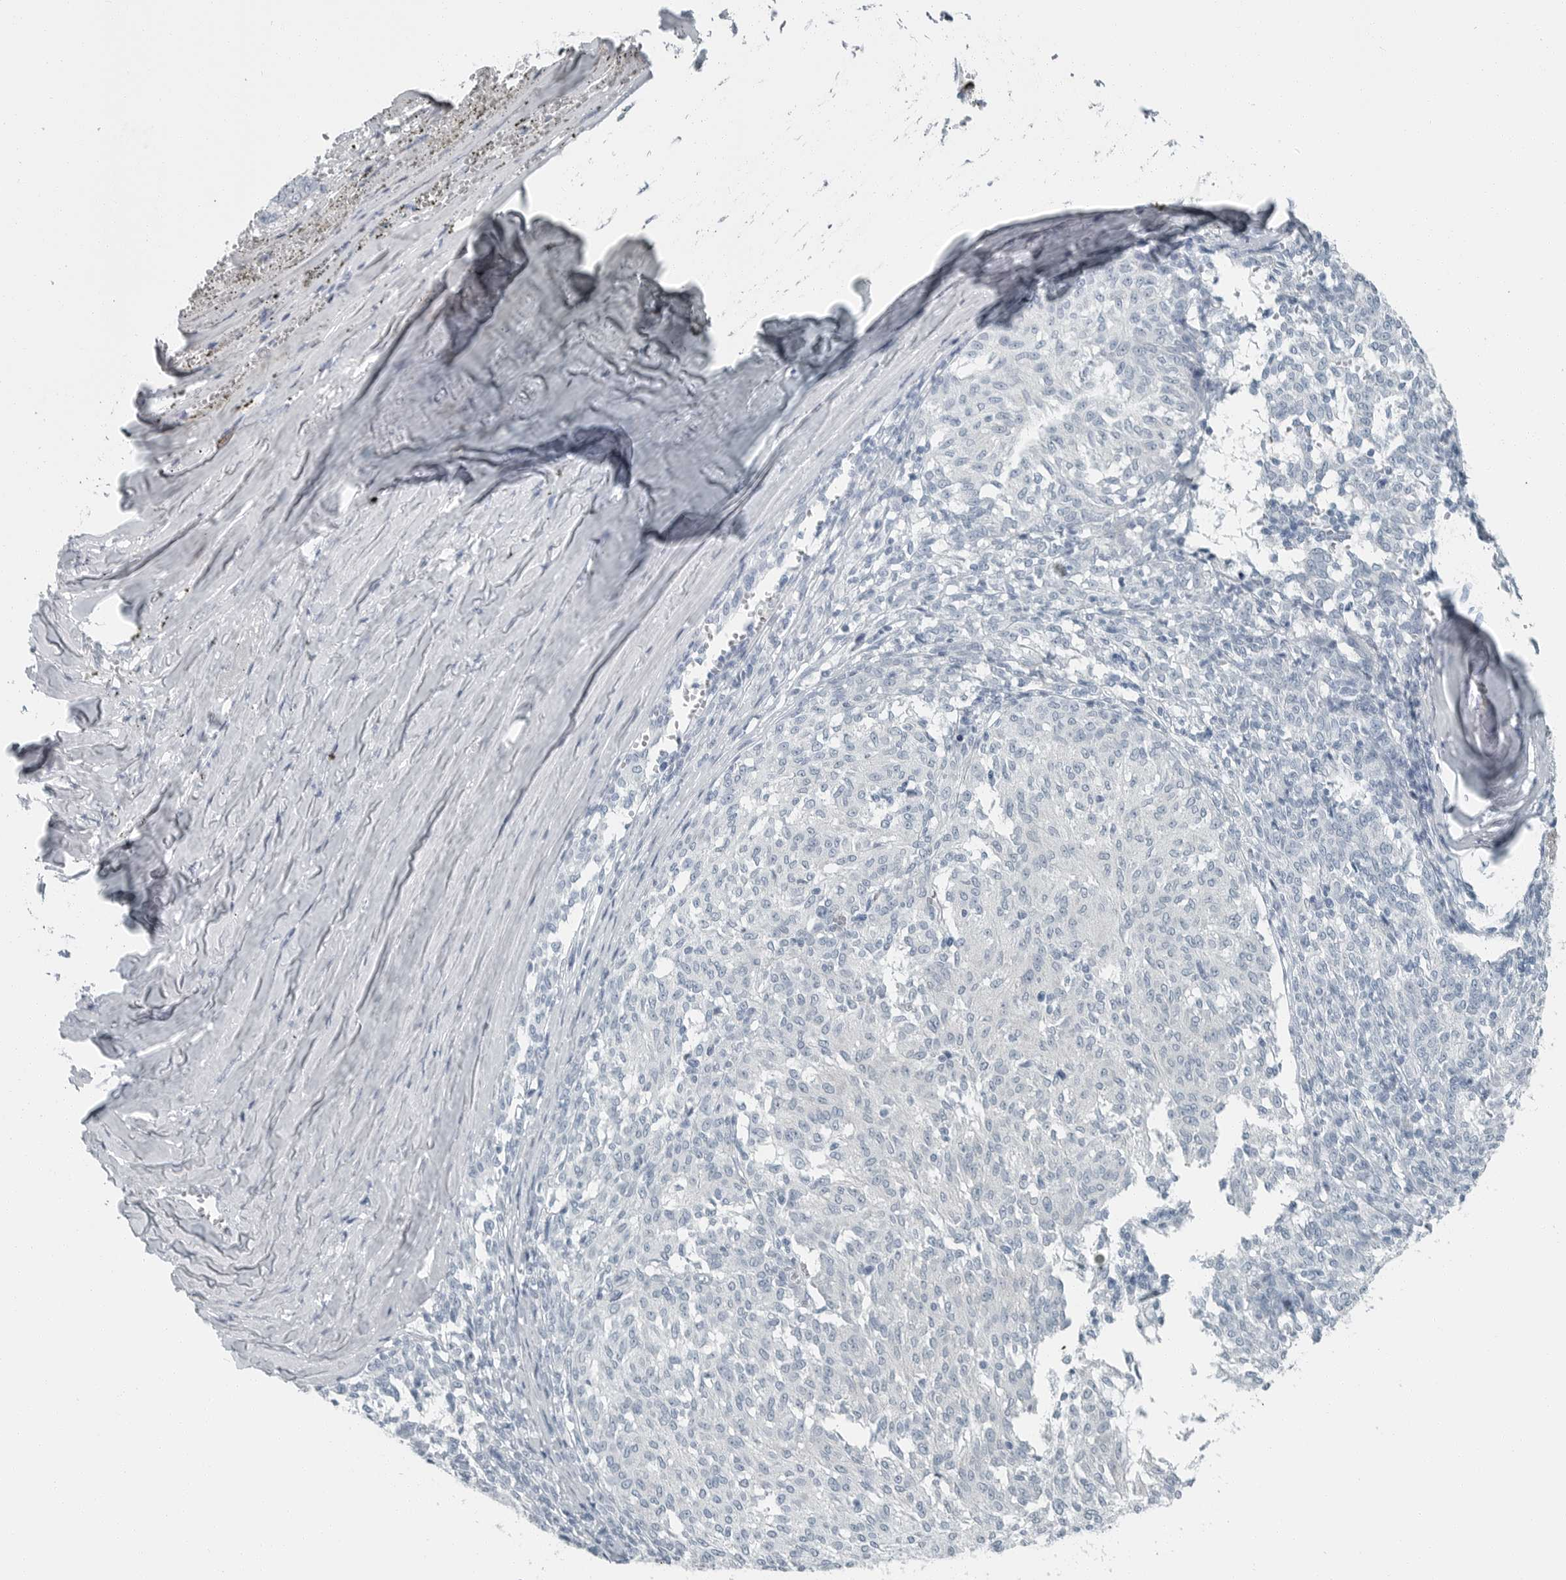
{"staining": {"intensity": "negative", "quantity": "none", "location": "none"}, "tissue": "melanoma", "cell_type": "Tumor cells", "image_type": "cancer", "snomed": [{"axis": "morphology", "description": "Malignant melanoma, NOS"}, {"axis": "topography", "description": "Skin"}], "caption": "Melanoma was stained to show a protein in brown. There is no significant positivity in tumor cells.", "gene": "ZPBP2", "patient": {"sex": "female", "age": 72}}